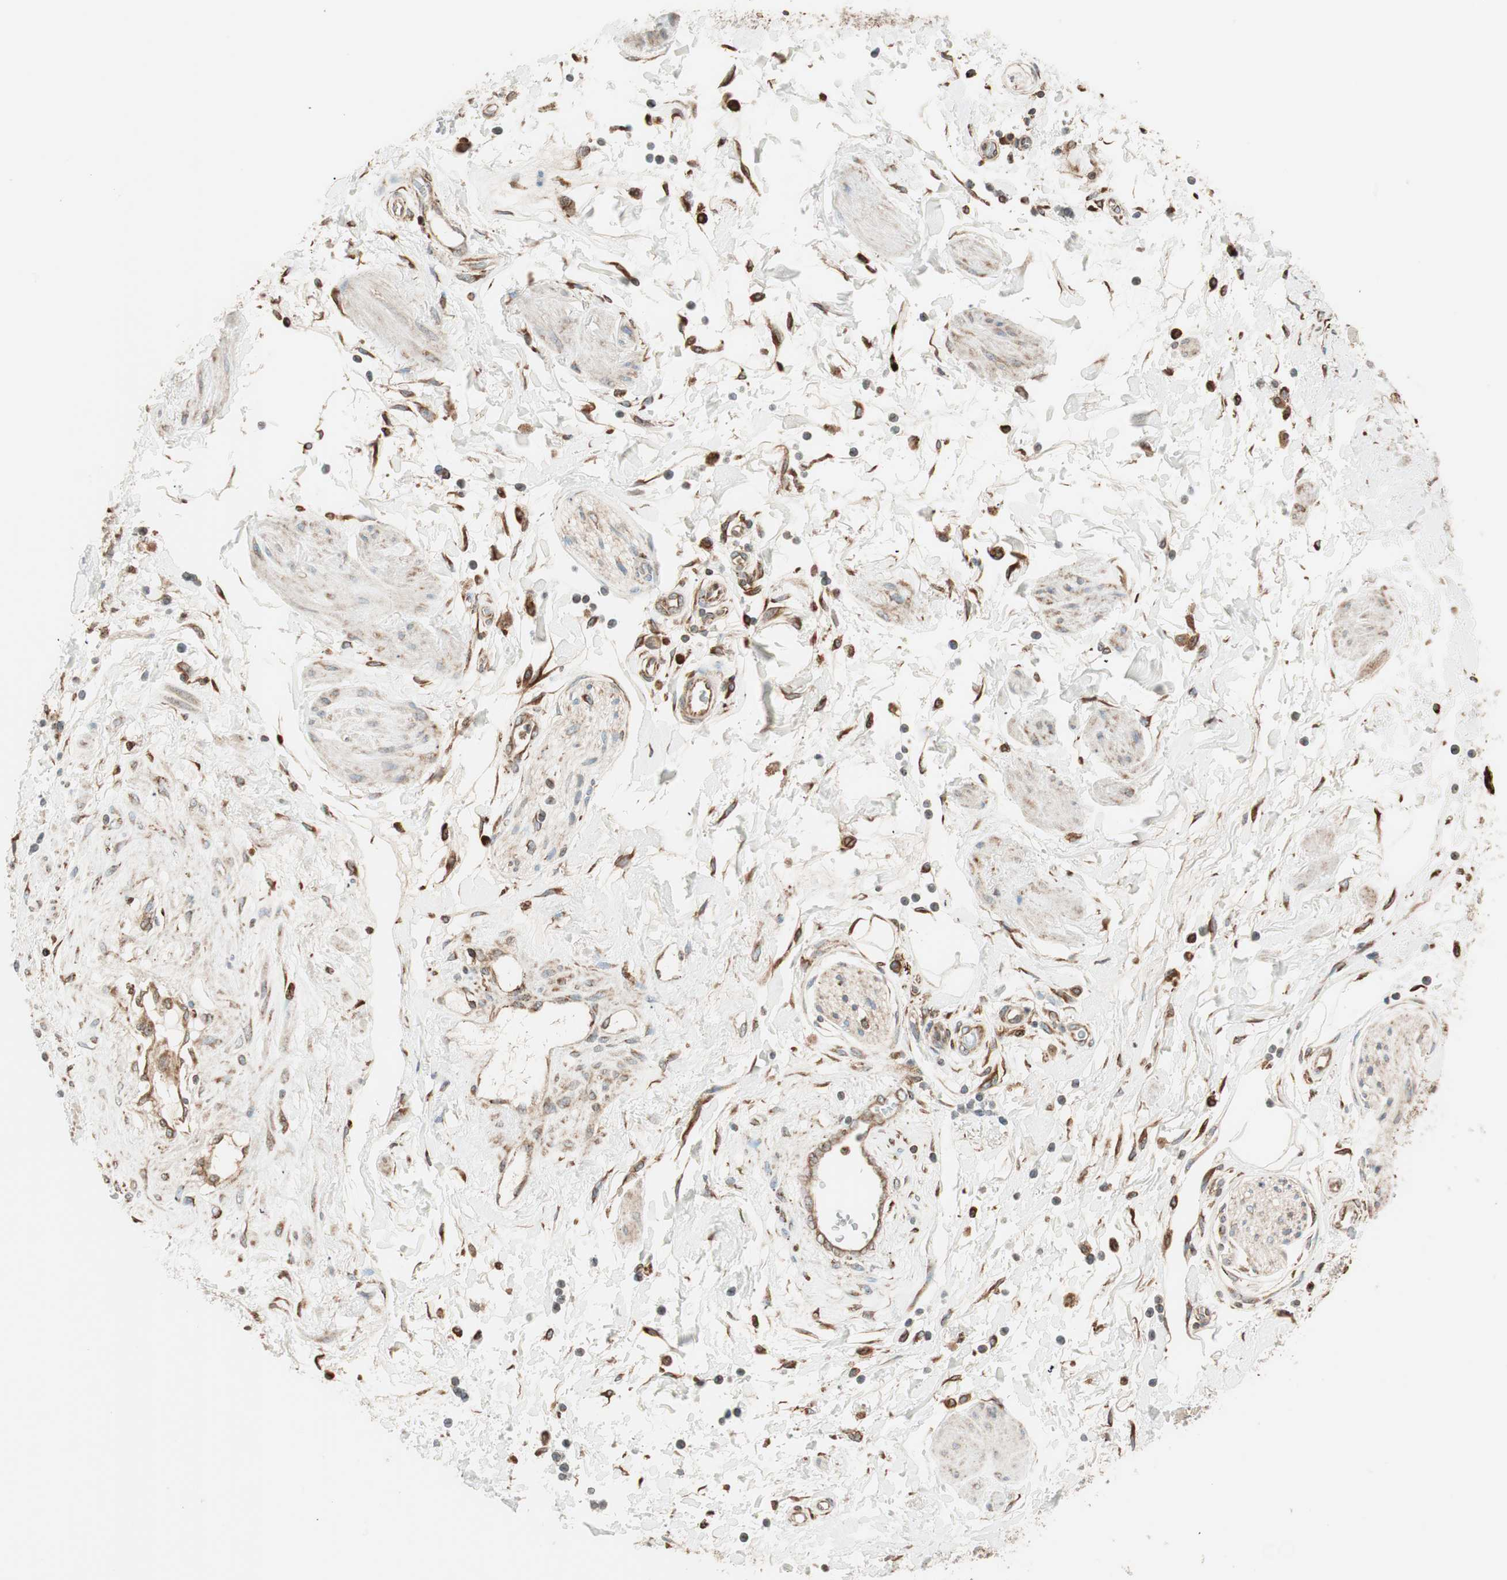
{"staining": {"intensity": "weak", "quantity": ">75%", "location": "cytoplasmic/membranous"}, "tissue": "adipose tissue", "cell_type": "Adipocytes", "image_type": "normal", "snomed": [{"axis": "morphology", "description": "Normal tissue, NOS"}, {"axis": "topography", "description": "Soft tissue"}, {"axis": "topography", "description": "Peripheral nerve tissue"}], "caption": "Protein expression by IHC demonstrates weak cytoplasmic/membranous positivity in about >75% of adipocytes in normal adipose tissue. (Stains: DAB (3,3'-diaminobenzidine) in brown, nuclei in blue, Microscopy: brightfield microscopy at high magnification).", "gene": "PRKCSH", "patient": {"sex": "female", "age": 71}}